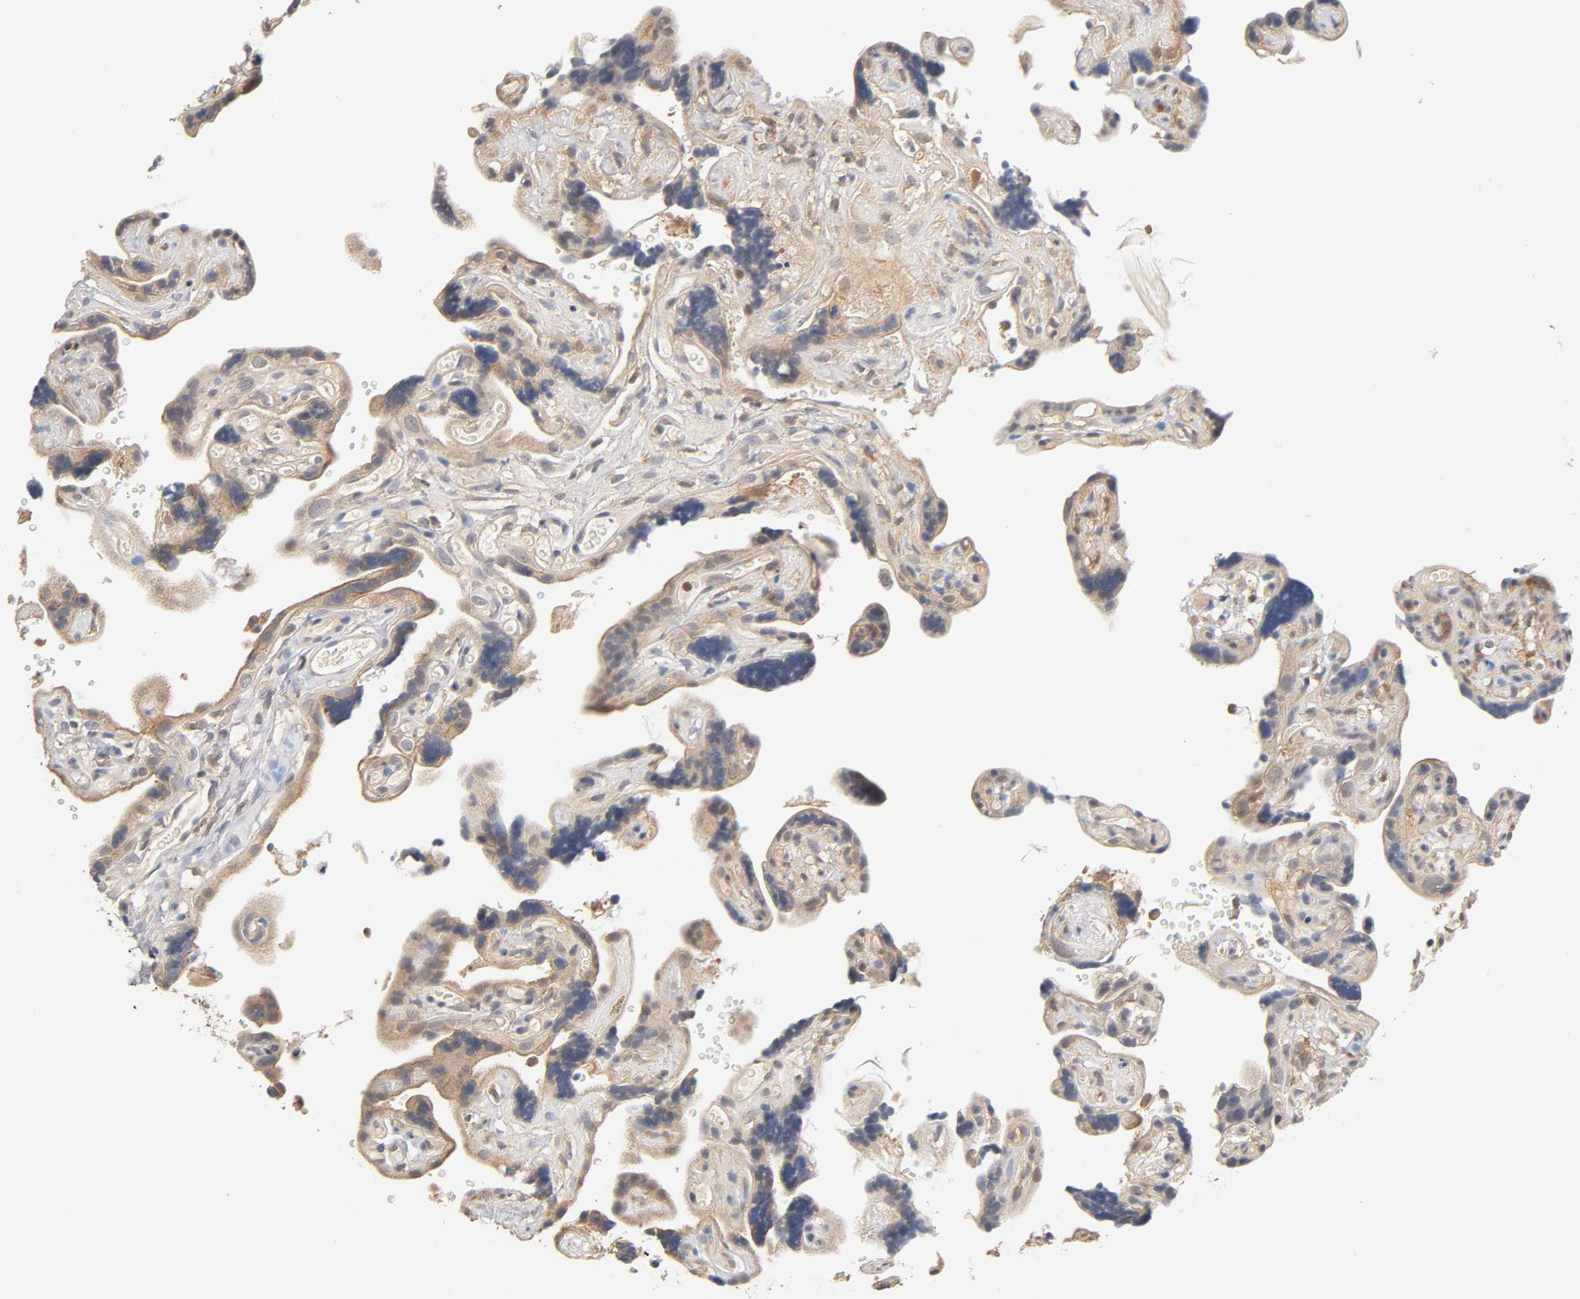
{"staining": {"intensity": "moderate", "quantity": ">75%", "location": "cytoplasmic/membranous"}, "tissue": "placenta", "cell_type": "Decidual cells", "image_type": "normal", "snomed": [{"axis": "morphology", "description": "Normal tissue, NOS"}, {"axis": "topography", "description": "Placenta"}], "caption": "Benign placenta displays moderate cytoplasmic/membranous positivity in about >75% of decidual cells, visualized by immunohistochemistry.", "gene": "ACTR2", "patient": {"sex": "female", "age": 30}}